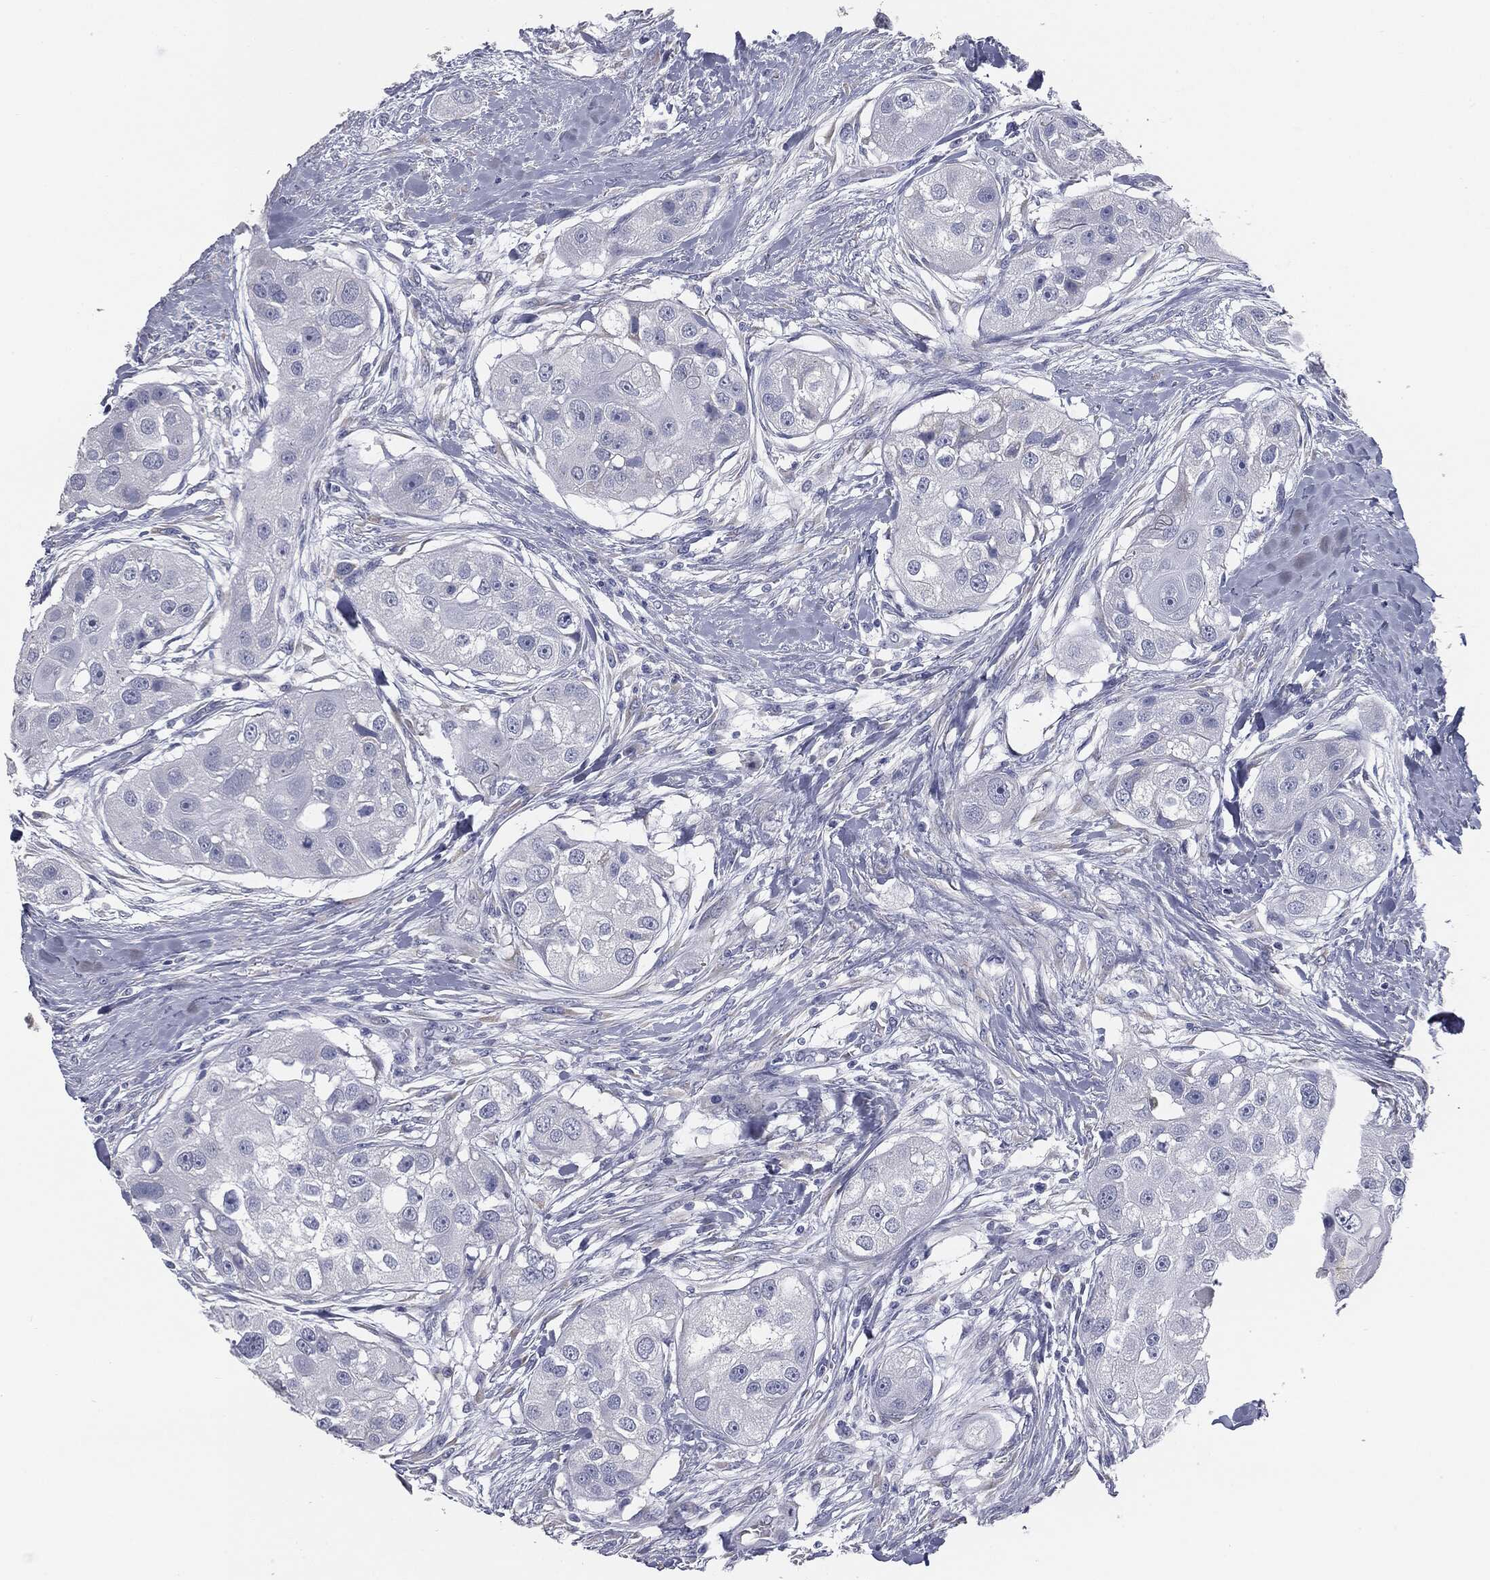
{"staining": {"intensity": "negative", "quantity": "none", "location": "none"}, "tissue": "head and neck cancer", "cell_type": "Tumor cells", "image_type": "cancer", "snomed": [{"axis": "morphology", "description": "Normal tissue, NOS"}, {"axis": "morphology", "description": "Squamous cell carcinoma, NOS"}, {"axis": "topography", "description": "Skeletal muscle"}, {"axis": "topography", "description": "Head-Neck"}], "caption": "The histopathology image exhibits no staining of tumor cells in head and neck cancer. The staining was performed using DAB to visualize the protein expression in brown, while the nuclei were stained in blue with hematoxylin (Magnification: 20x).", "gene": "MUC5AC", "patient": {"sex": "male", "age": 51}}